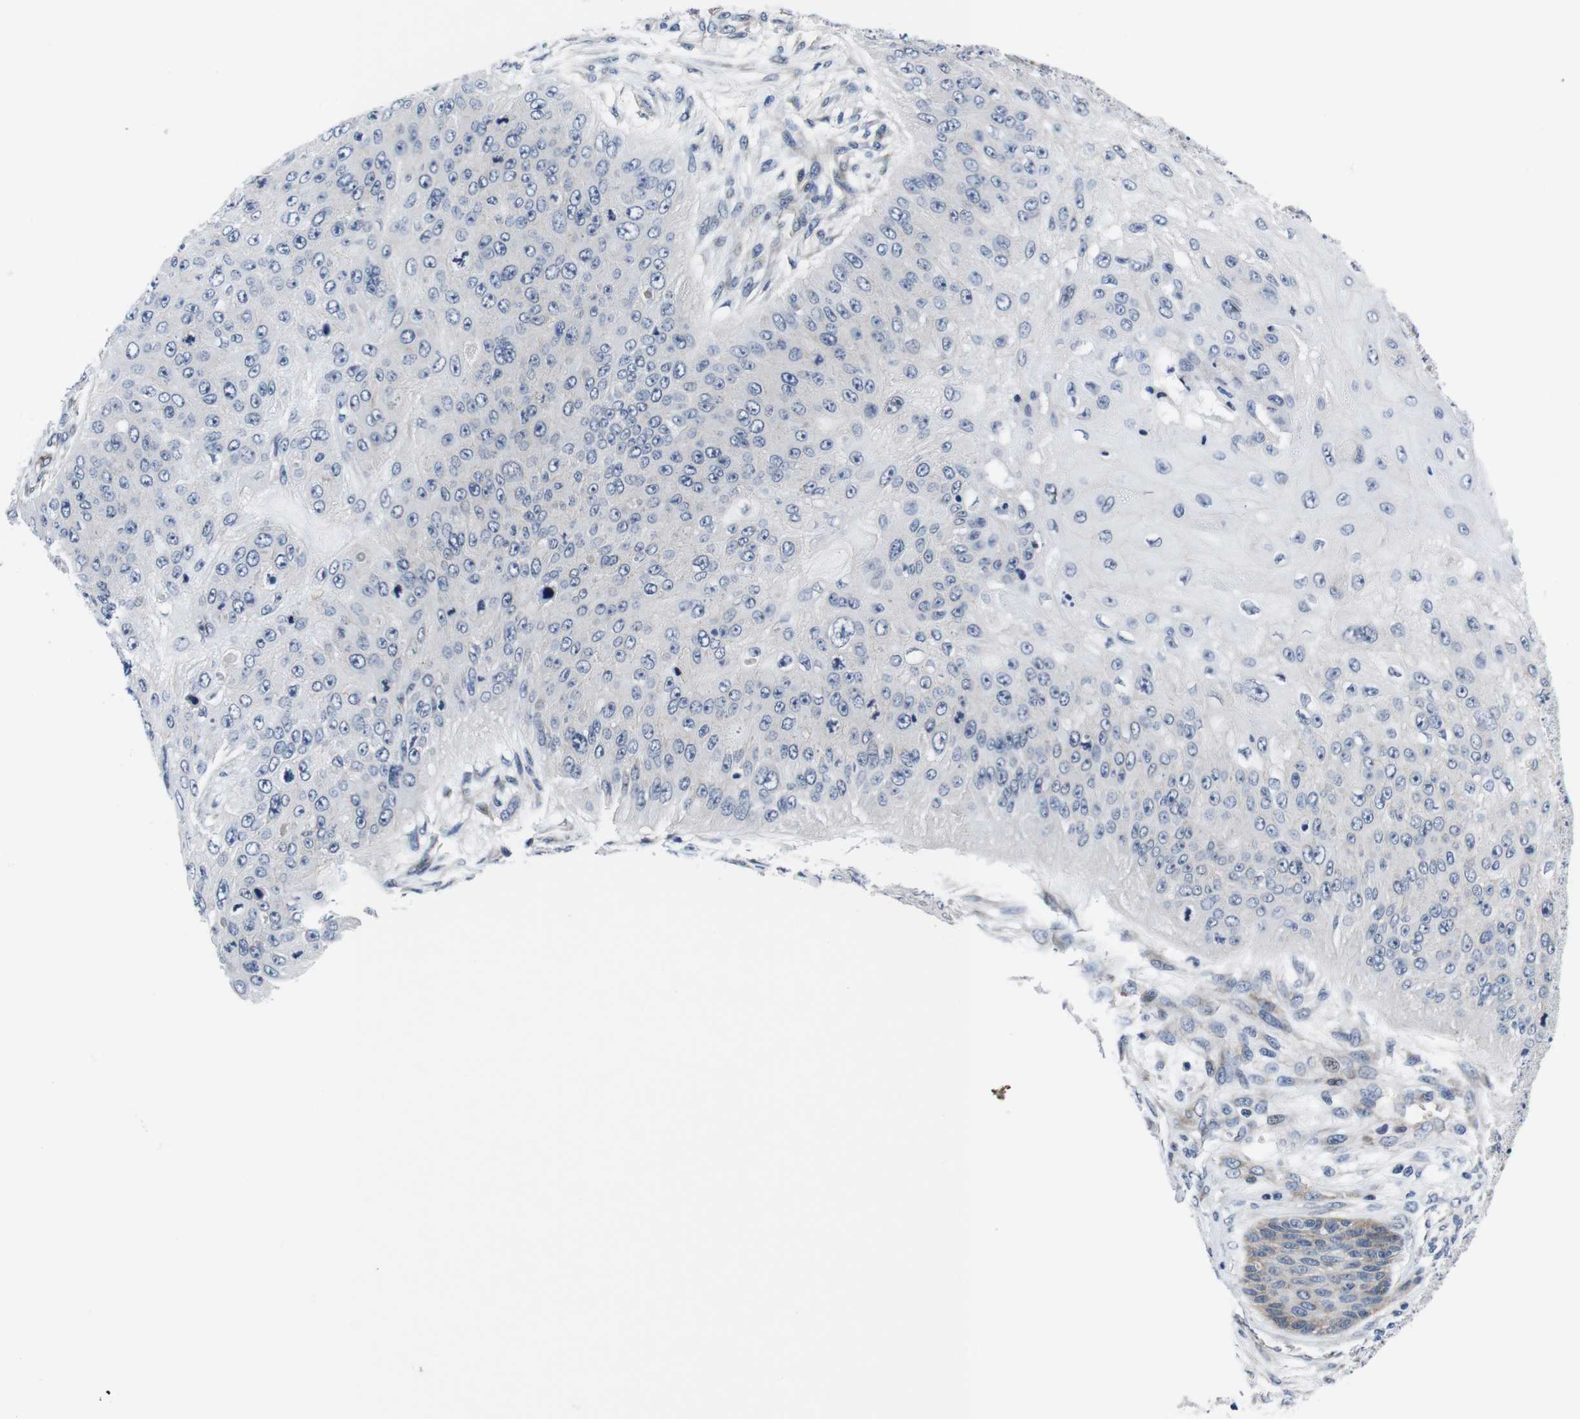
{"staining": {"intensity": "negative", "quantity": "none", "location": "none"}, "tissue": "skin cancer", "cell_type": "Tumor cells", "image_type": "cancer", "snomed": [{"axis": "morphology", "description": "Squamous cell carcinoma, NOS"}, {"axis": "topography", "description": "Skin"}], "caption": "Skin cancer (squamous cell carcinoma) was stained to show a protein in brown. There is no significant positivity in tumor cells. (DAB immunohistochemistry (IHC) visualized using brightfield microscopy, high magnification).", "gene": "SOCS3", "patient": {"sex": "female", "age": 80}}